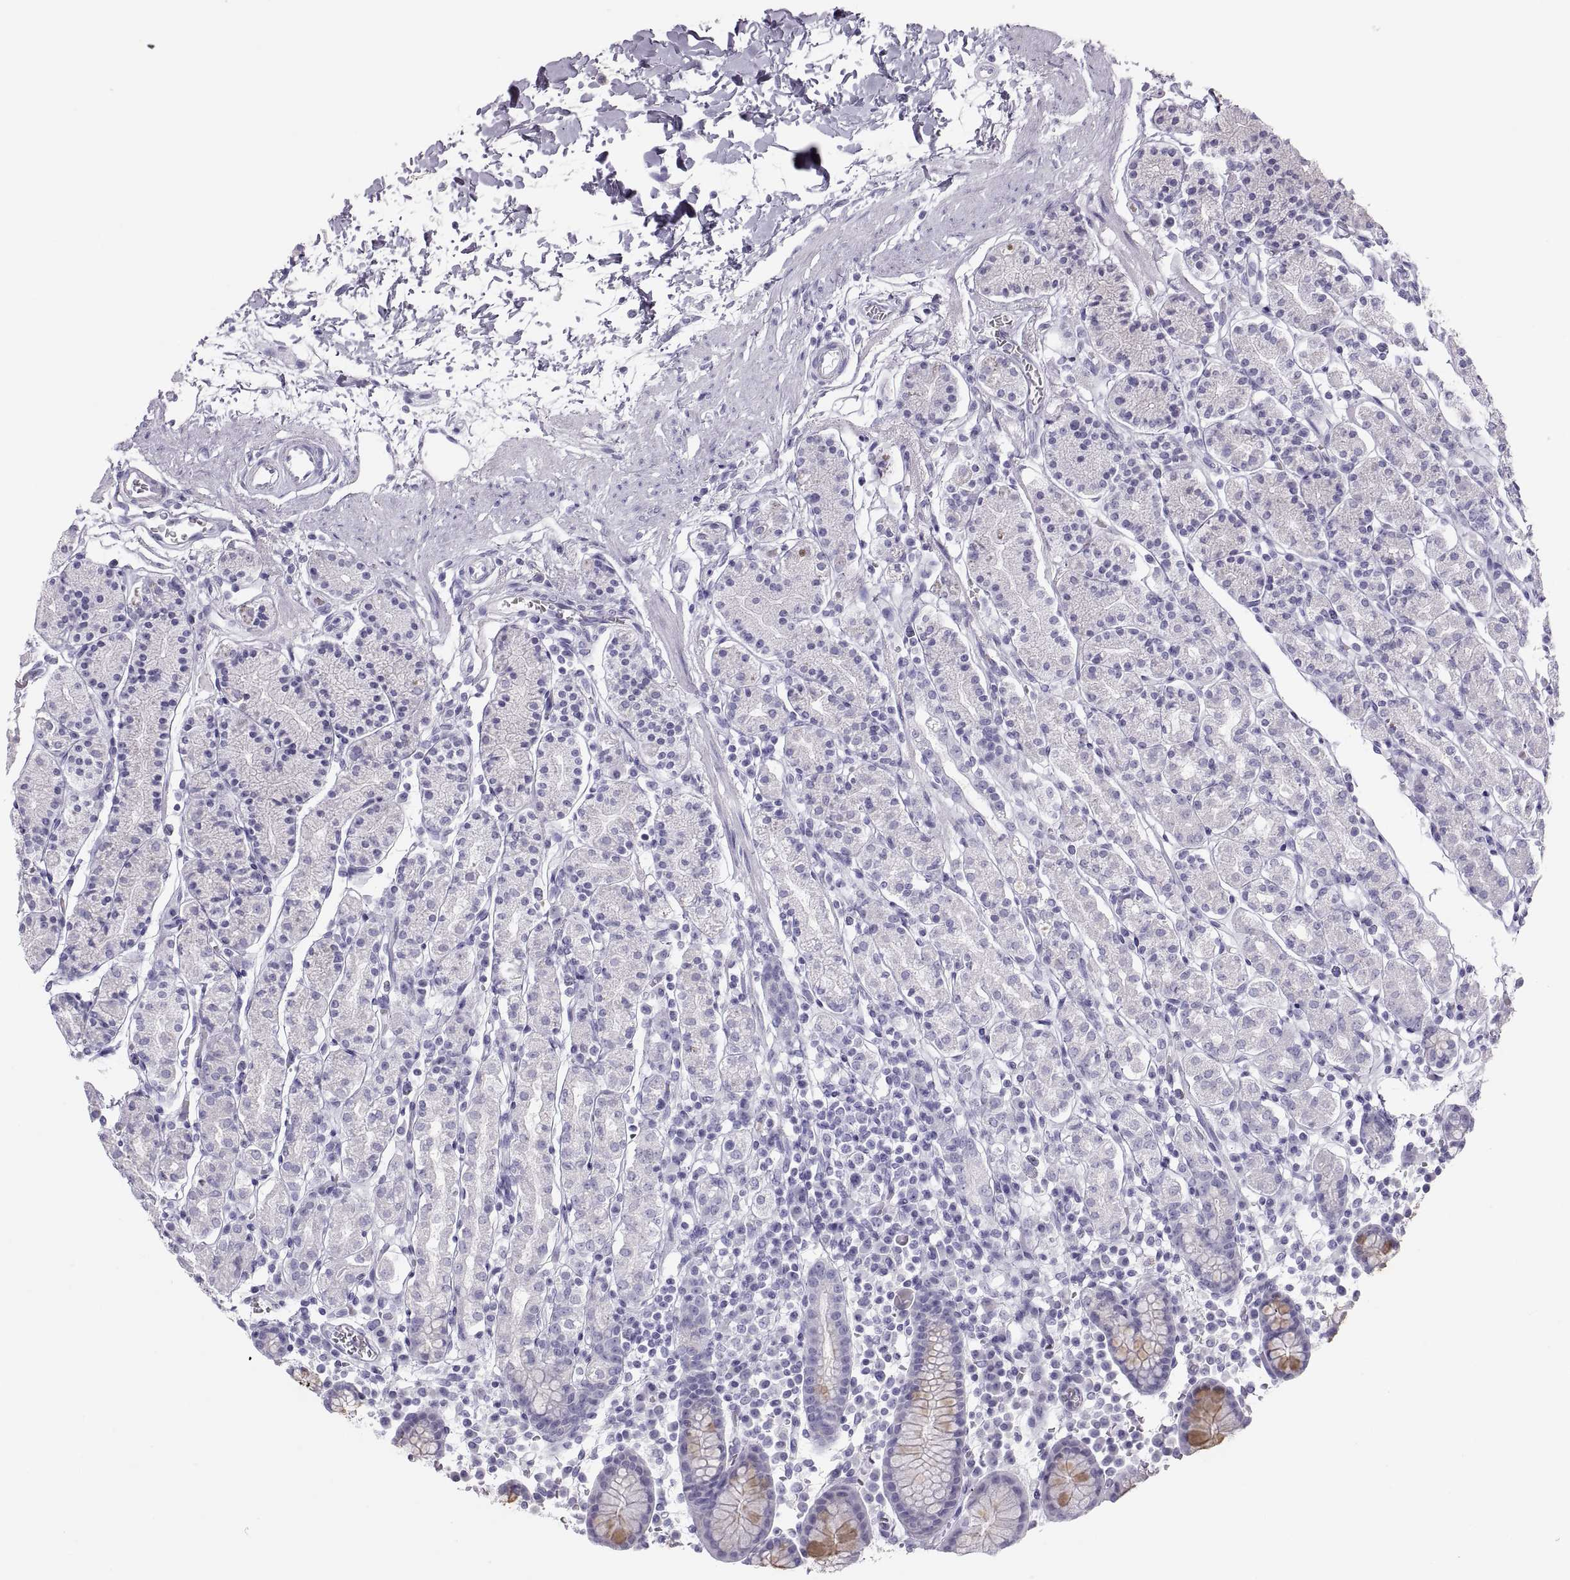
{"staining": {"intensity": "negative", "quantity": "none", "location": "none"}, "tissue": "stomach", "cell_type": "Glandular cells", "image_type": "normal", "snomed": [{"axis": "morphology", "description": "Normal tissue, NOS"}, {"axis": "topography", "description": "Stomach, upper"}, {"axis": "topography", "description": "Stomach"}], "caption": "An image of stomach stained for a protein demonstrates no brown staining in glandular cells. (DAB immunohistochemistry, high magnification).", "gene": "SEMG1", "patient": {"sex": "male", "age": 62}}